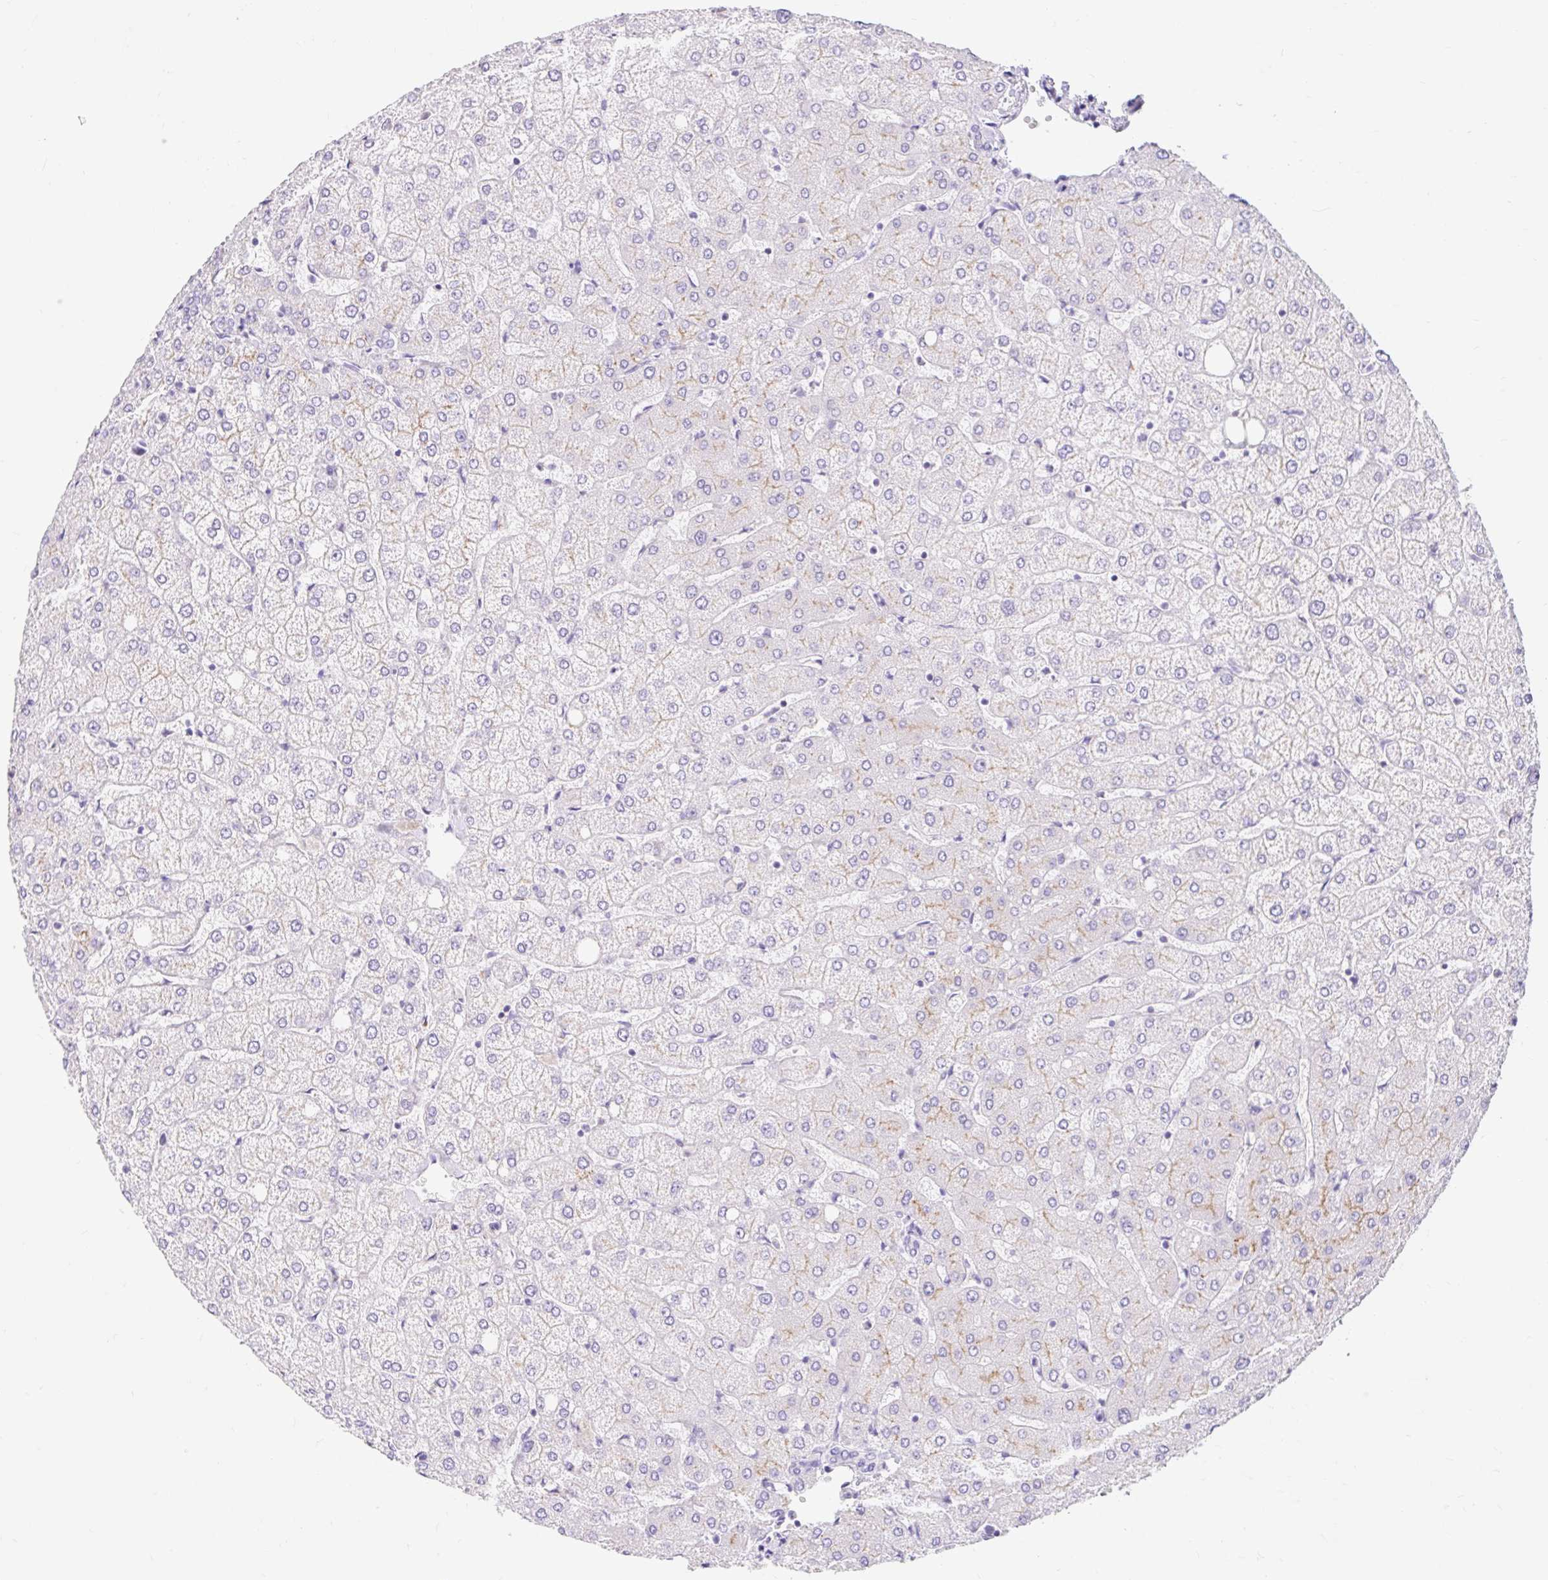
{"staining": {"intensity": "negative", "quantity": "none", "location": "none"}, "tissue": "liver", "cell_type": "Cholangiocytes", "image_type": "normal", "snomed": [{"axis": "morphology", "description": "Normal tissue, NOS"}, {"axis": "topography", "description": "Liver"}], "caption": "DAB immunohistochemical staining of unremarkable liver exhibits no significant staining in cholangiocytes. (DAB immunohistochemistry, high magnification).", "gene": "SLC28A1", "patient": {"sex": "female", "age": 54}}